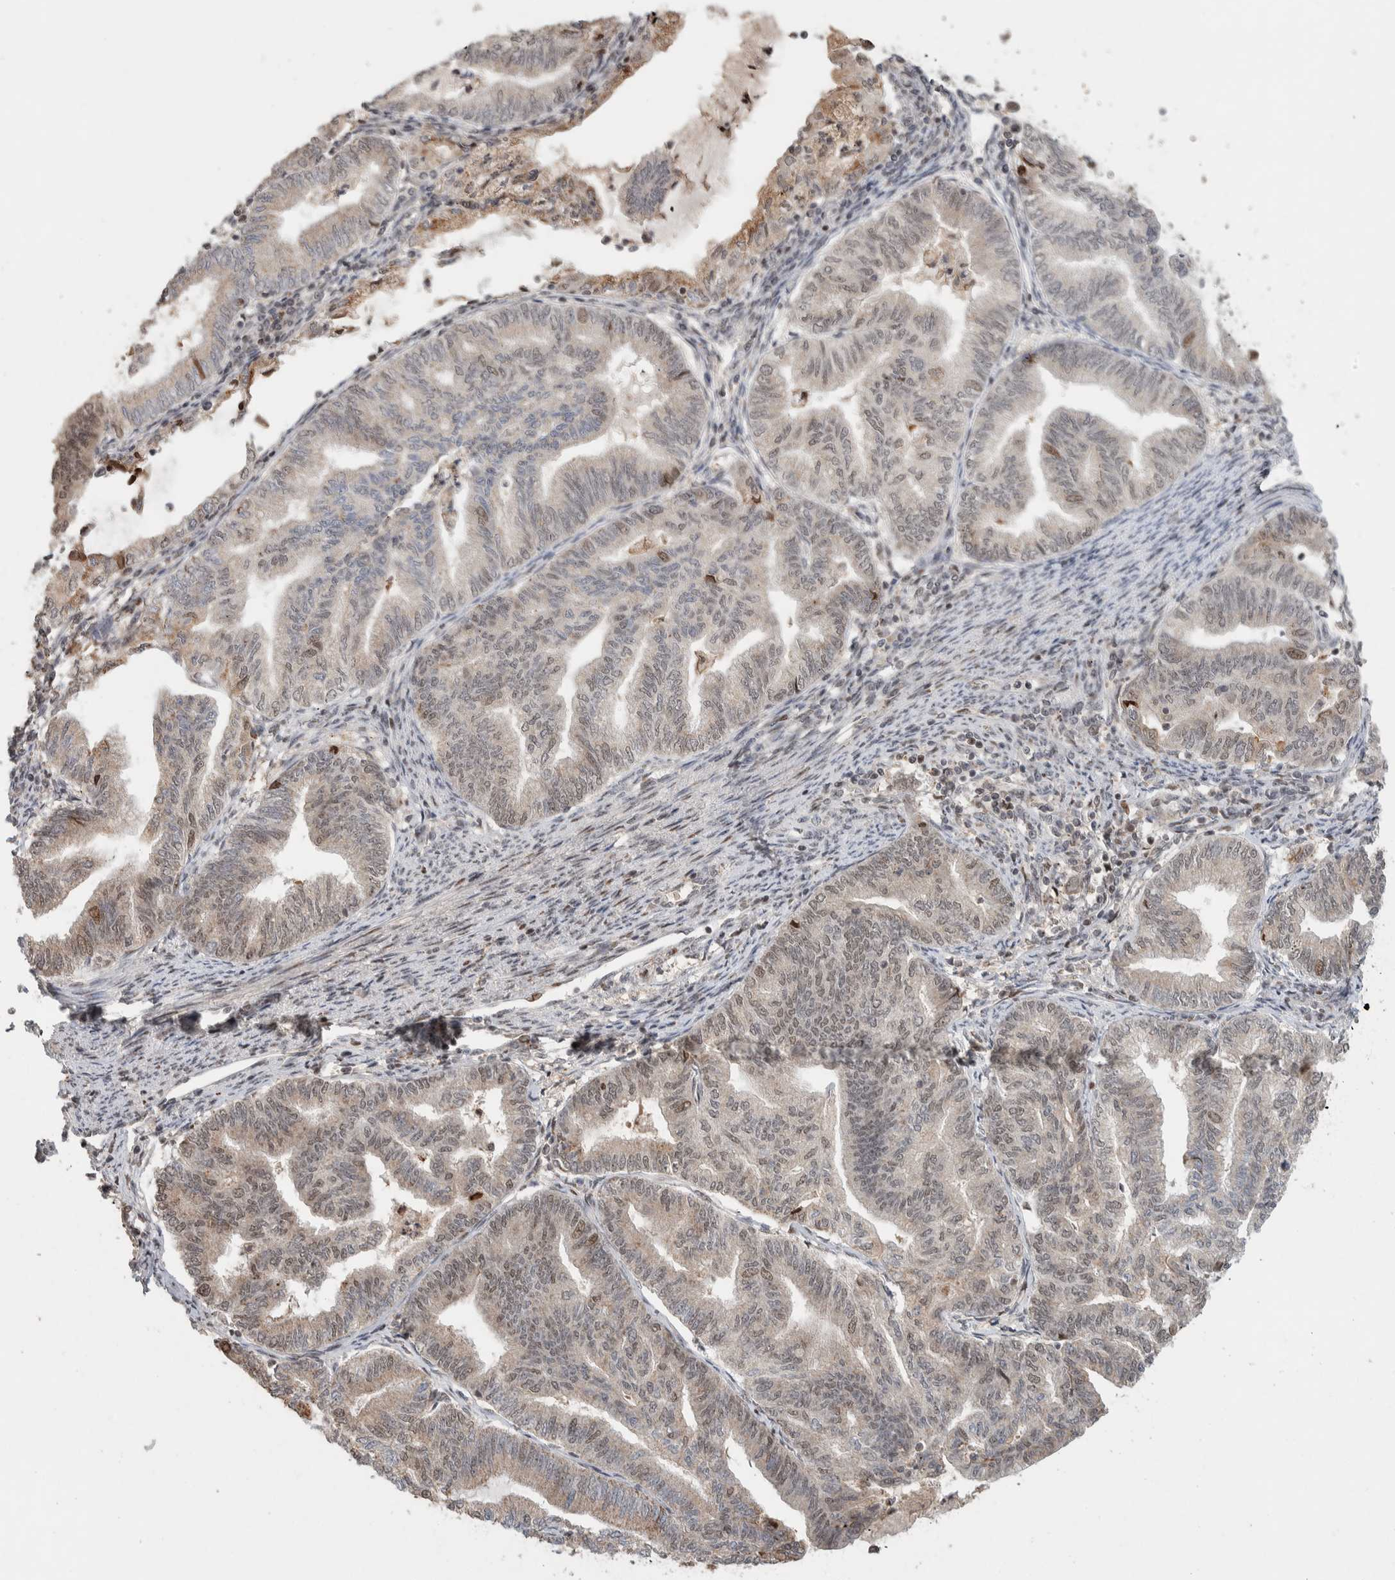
{"staining": {"intensity": "weak", "quantity": "<25%", "location": "nuclear"}, "tissue": "endometrial cancer", "cell_type": "Tumor cells", "image_type": "cancer", "snomed": [{"axis": "morphology", "description": "Adenocarcinoma, NOS"}, {"axis": "topography", "description": "Endometrium"}], "caption": "Immunohistochemistry (IHC) micrograph of neoplastic tissue: endometrial cancer (adenocarcinoma) stained with DAB demonstrates no significant protein expression in tumor cells. (DAB (3,3'-diaminobenzidine) immunohistochemistry visualized using brightfield microscopy, high magnification).", "gene": "ZNF521", "patient": {"sex": "female", "age": 79}}